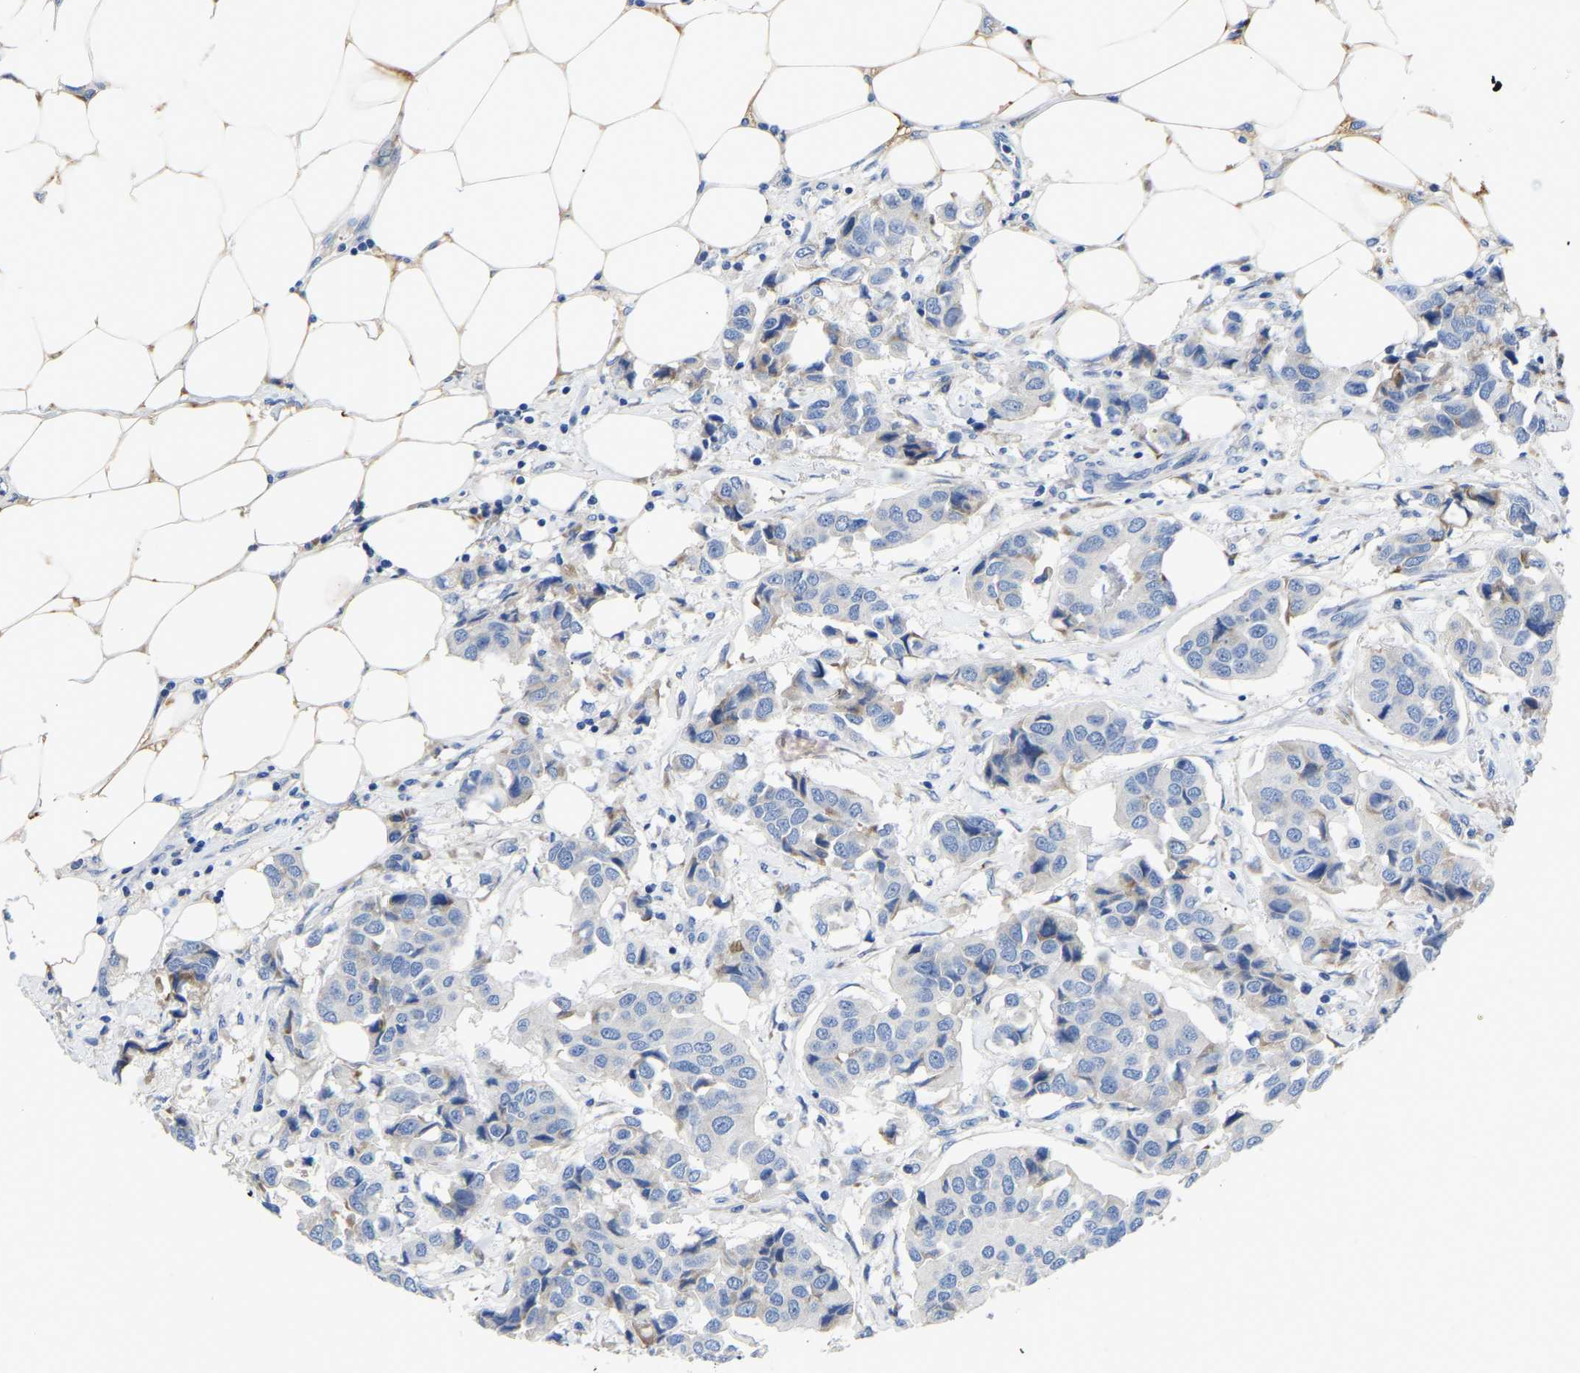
{"staining": {"intensity": "negative", "quantity": "none", "location": "none"}, "tissue": "breast cancer", "cell_type": "Tumor cells", "image_type": "cancer", "snomed": [{"axis": "morphology", "description": "Duct carcinoma"}, {"axis": "topography", "description": "Breast"}], "caption": "The histopathology image reveals no significant positivity in tumor cells of breast infiltrating ductal carcinoma. (IHC, brightfield microscopy, high magnification).", "gene": "ABCA10", "patient": {"sex": "female", "age": 80}}